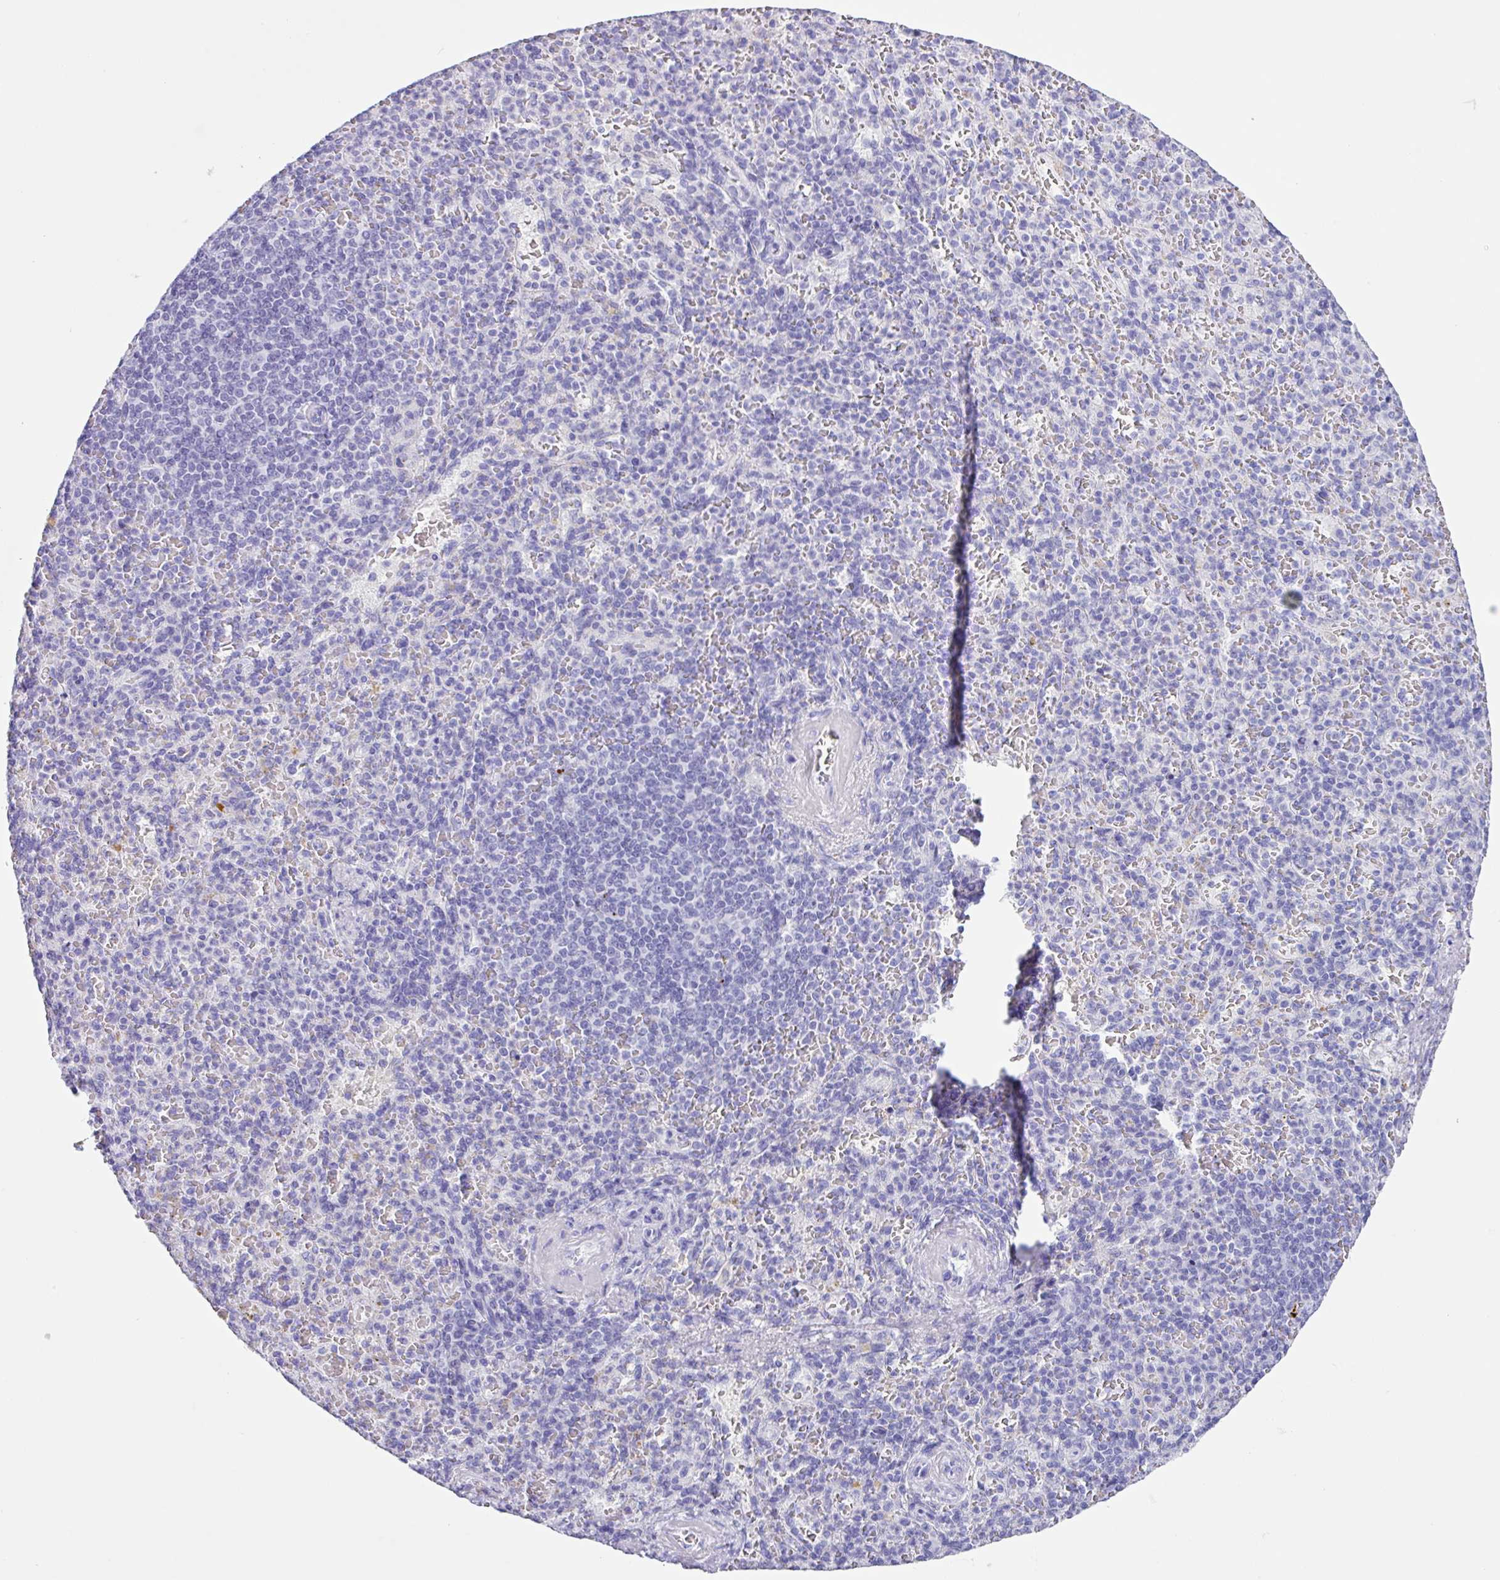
{"staining": {"intensity": "negative", "quantity": "none", "location": "none"}, "tissue": "spleen", "cell_type": "Cells in red pulp", "image_type": "normal", "snomed": [{"axis": "morphology", "description": "Normal tissue, NOS"}, {"axis": "topography", "description": "Spleen"}], "caption": "Immunohistochemistry photomicrograph of unremarkable spleen stained for a protein (brown), which reveals no staining in cells in red pulp.", "gene": "ZG16", "patient": {"sex": "female", "age": 74}}